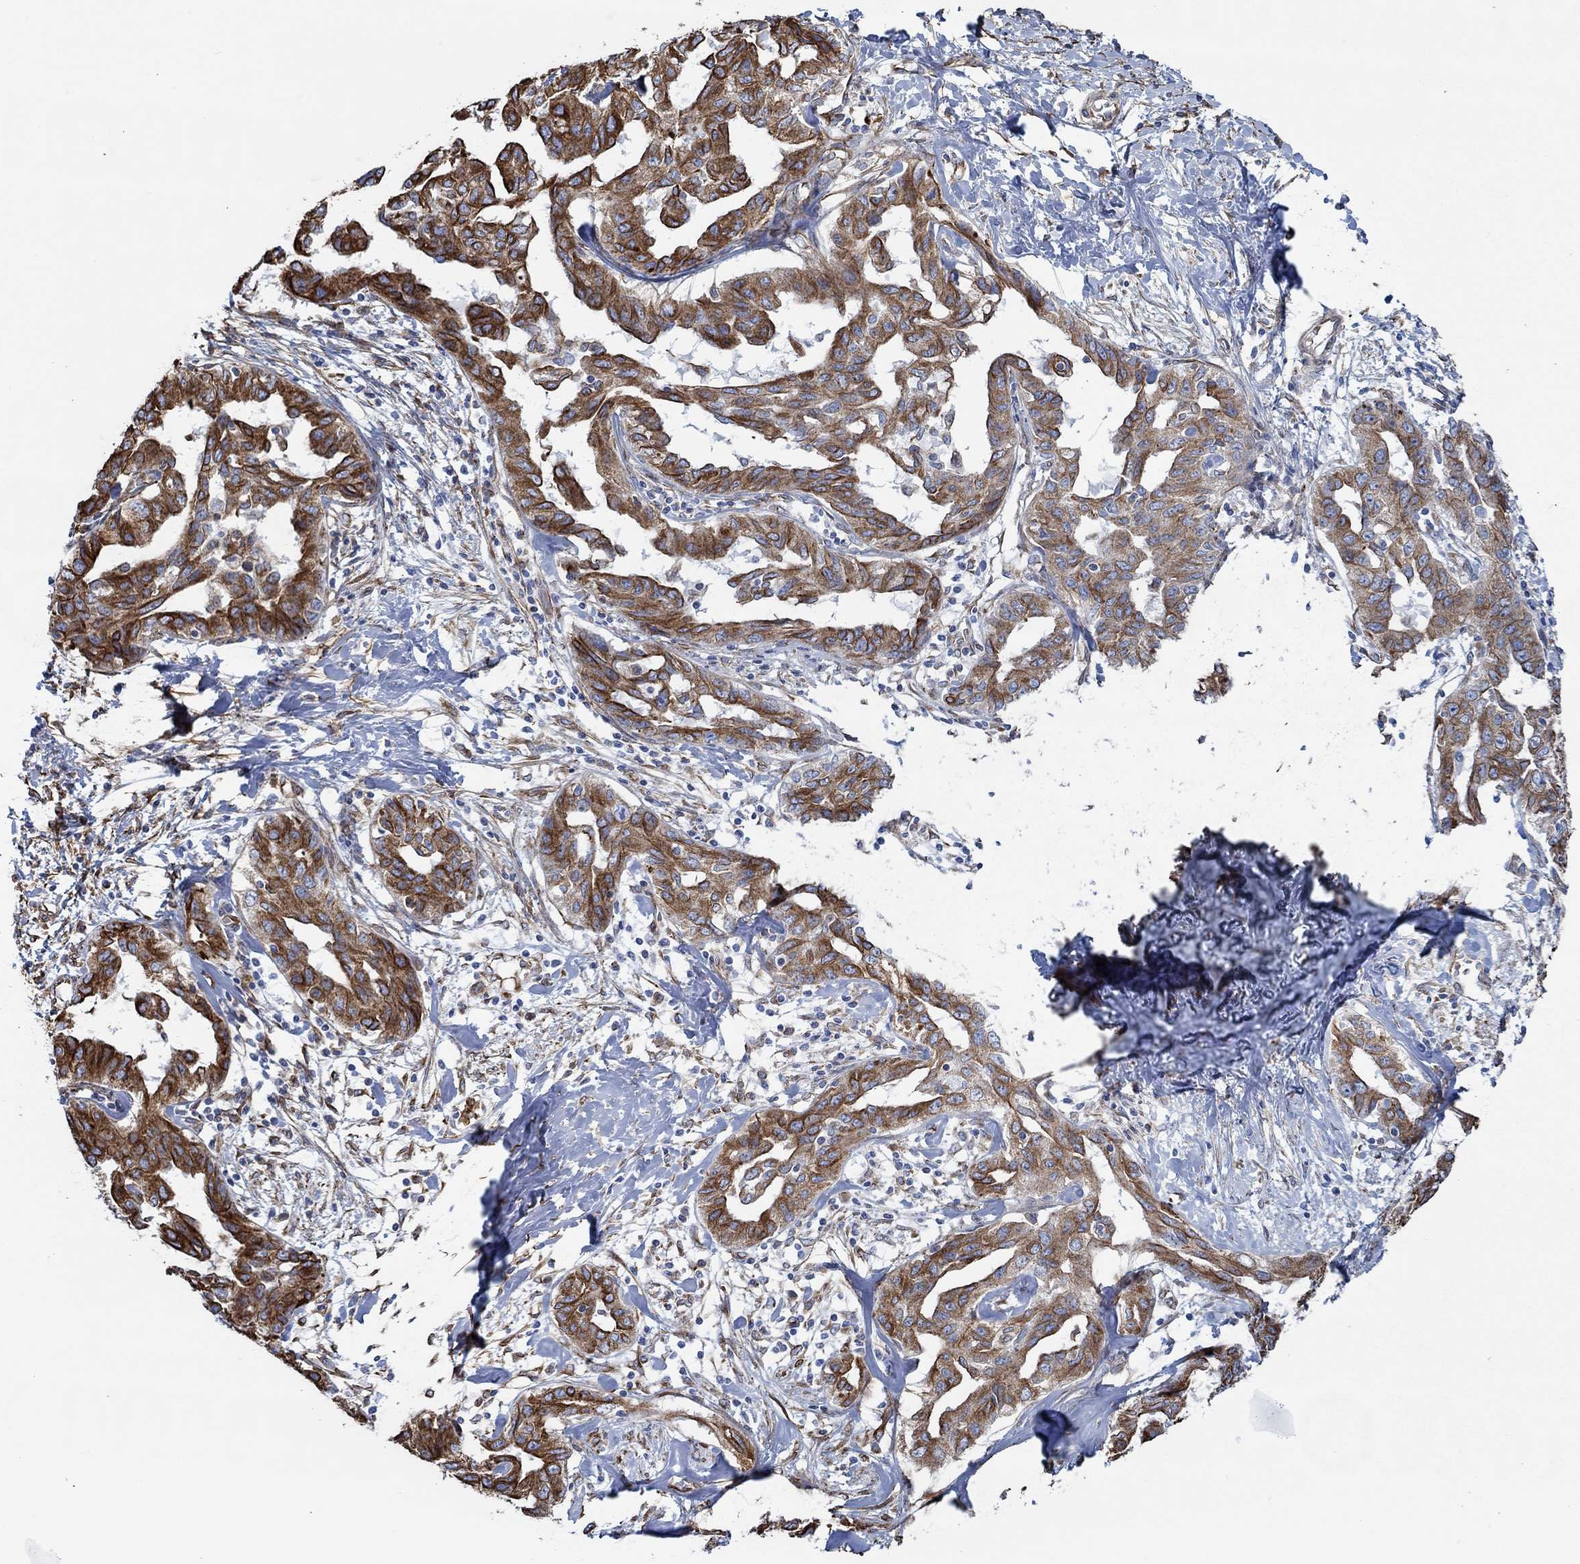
{"staining": {"intensity": "strong", "quantity": "25%-75%", "location": "cytoplasmic/membranous"}, "tissue": "liver cancer", "cell_type": "Tumor cells", "image_type": "cancer", "snomed": [{"axis": "morphology", "description": "Cholangiocarcinoma"}, {"axis": "topography", "description": "Liver"}], "caption": "About 25%-75% of tumor cells in liver cholangiocarcinoma exhibit strong cytoplasmic/membranous protein expression as visualized by brown immunohistochemical staining.", "gene": "STC2", "patient": {"sex": "male", "age": 59}}